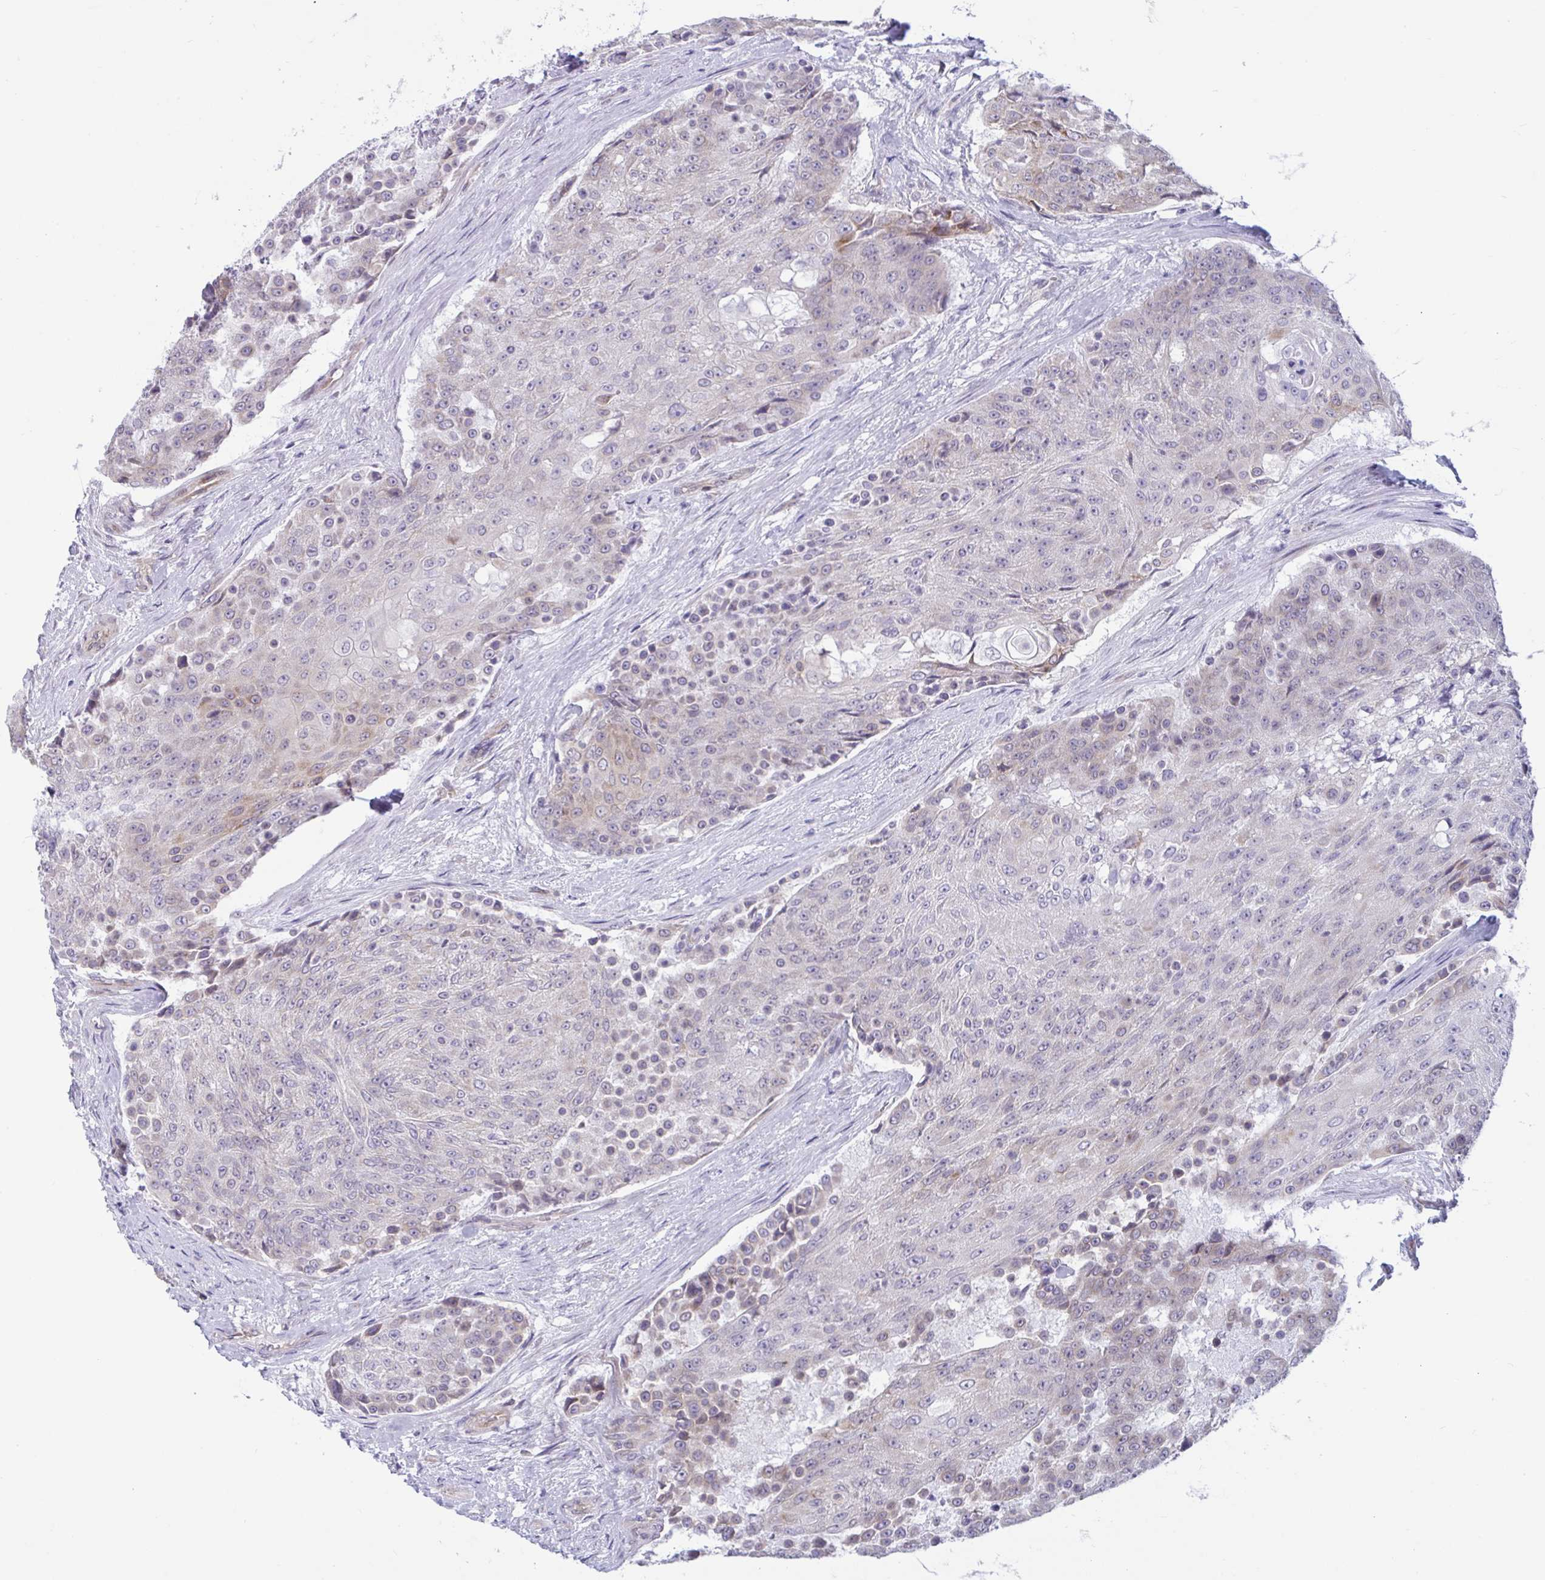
{"staining": {"intensity": "weak", "quantity": "<25%", "location": "cytoplasmic/membranous"}, "tissue": "urothelial cancer", "cell_type": "Tumor cells", "image_type": "cancer", "snomed": [{"axis": "morphology", "description": "Urothelial carcinoma, High grade"}, {"axis": "topography", "description": "Urinary bladder"}], "caption": "Histopathology image shows no protein expression in tumor cells of urothelial cancer tissue.", "gene": "CAMLG", "patient": {"sex": "female", "age": 63}}